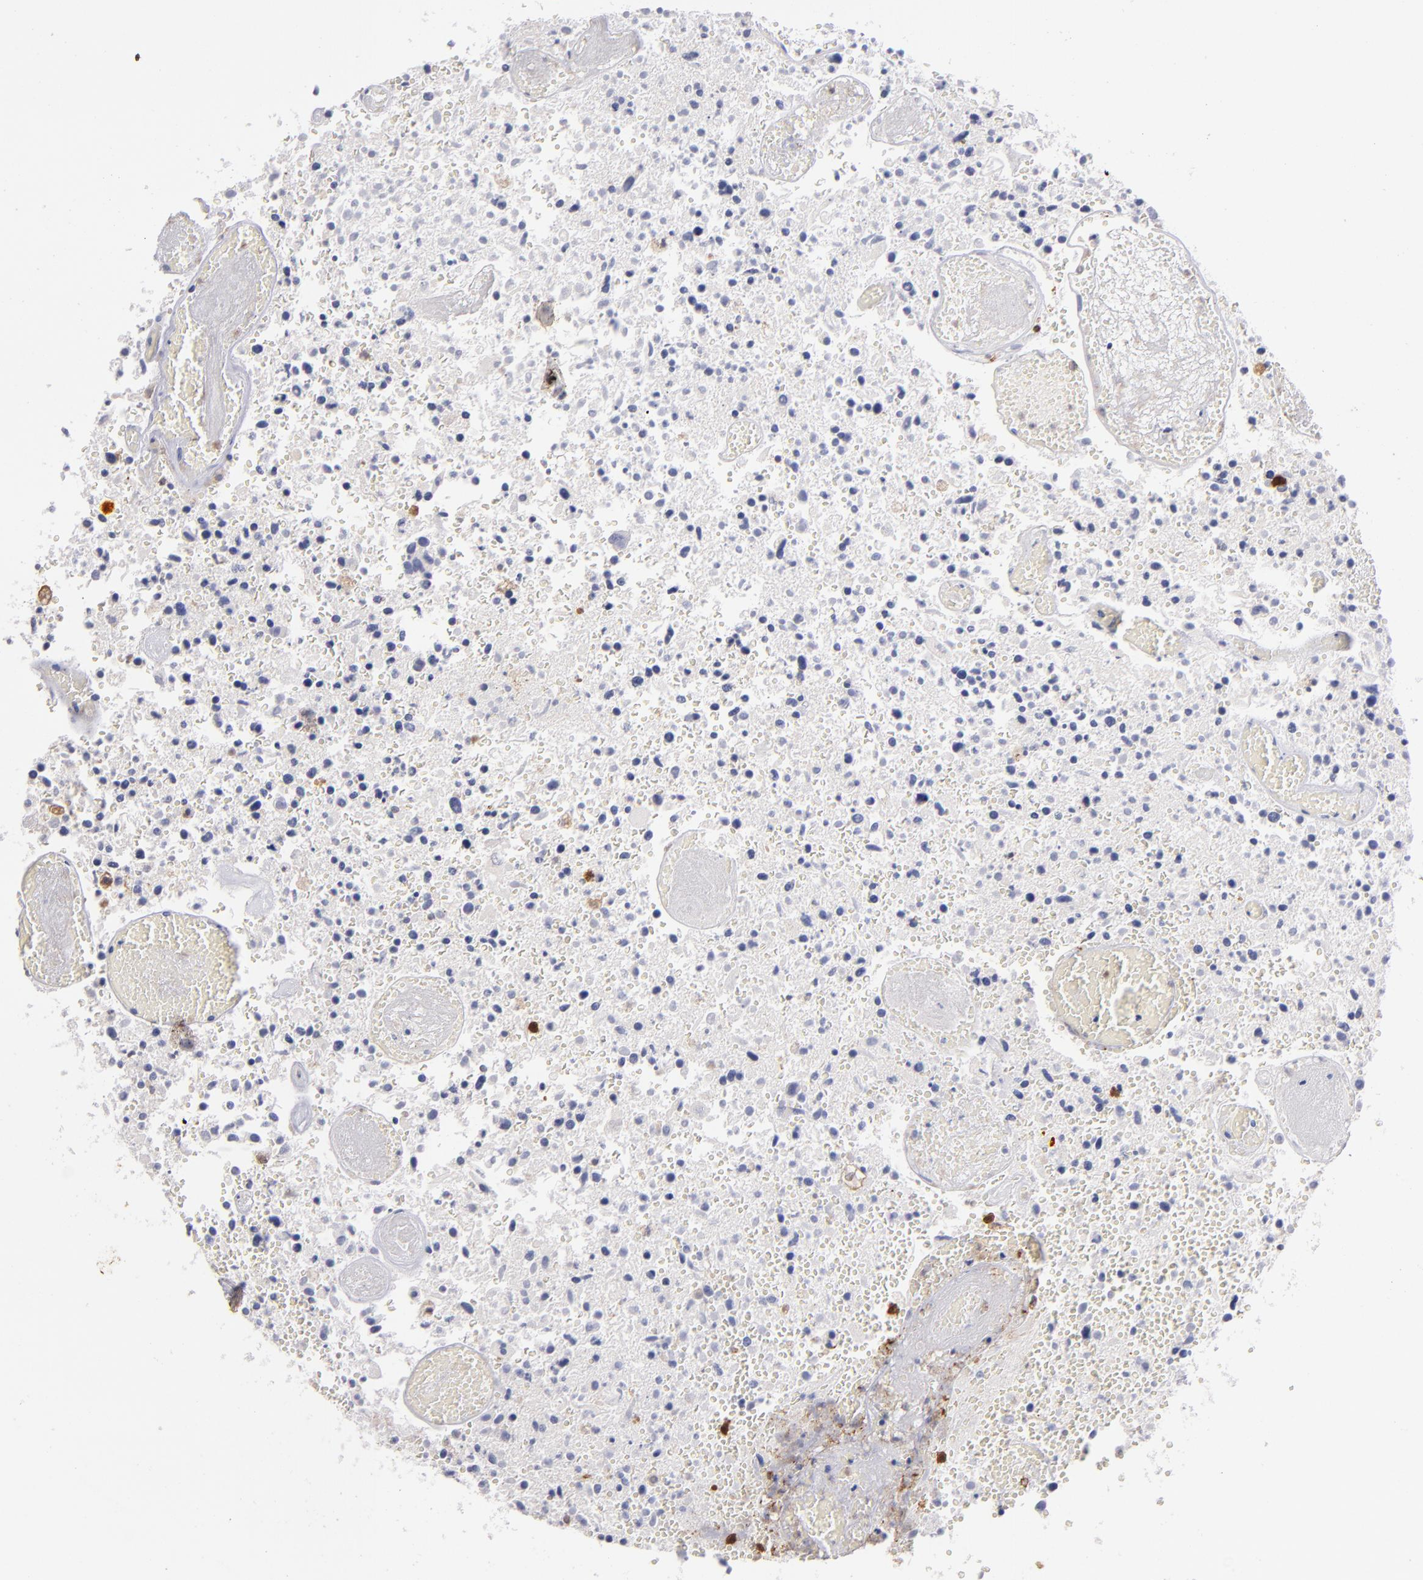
{"staining": {"intensity": "negative", "quantity": "none", "location": "none"}, "tissue": "glioma", "cell_type": "Tumor cells", "image_type": "cancer", "snomed": [{"axis": "morphology", "description": "Glioma, malignant, High grade"}, {"axis": "topography", "description": "Brain"}], "caption": "High magnification brightfield microscopy of malignant glioma (high-grade) stained with DAB (3,3'-diaminobenzidine) (brown) and counterstained with hematoxylin (blue): tumor cells show no significant expression. Brightfield microscopy of immunohistochemistry stained with DAB (3,3'-diaminobenzidine) (brown) and hematoxylin (blue), captured at high magnification.", "gene": "PRKCD", "patient": {"sex": "male", "age": 72}}